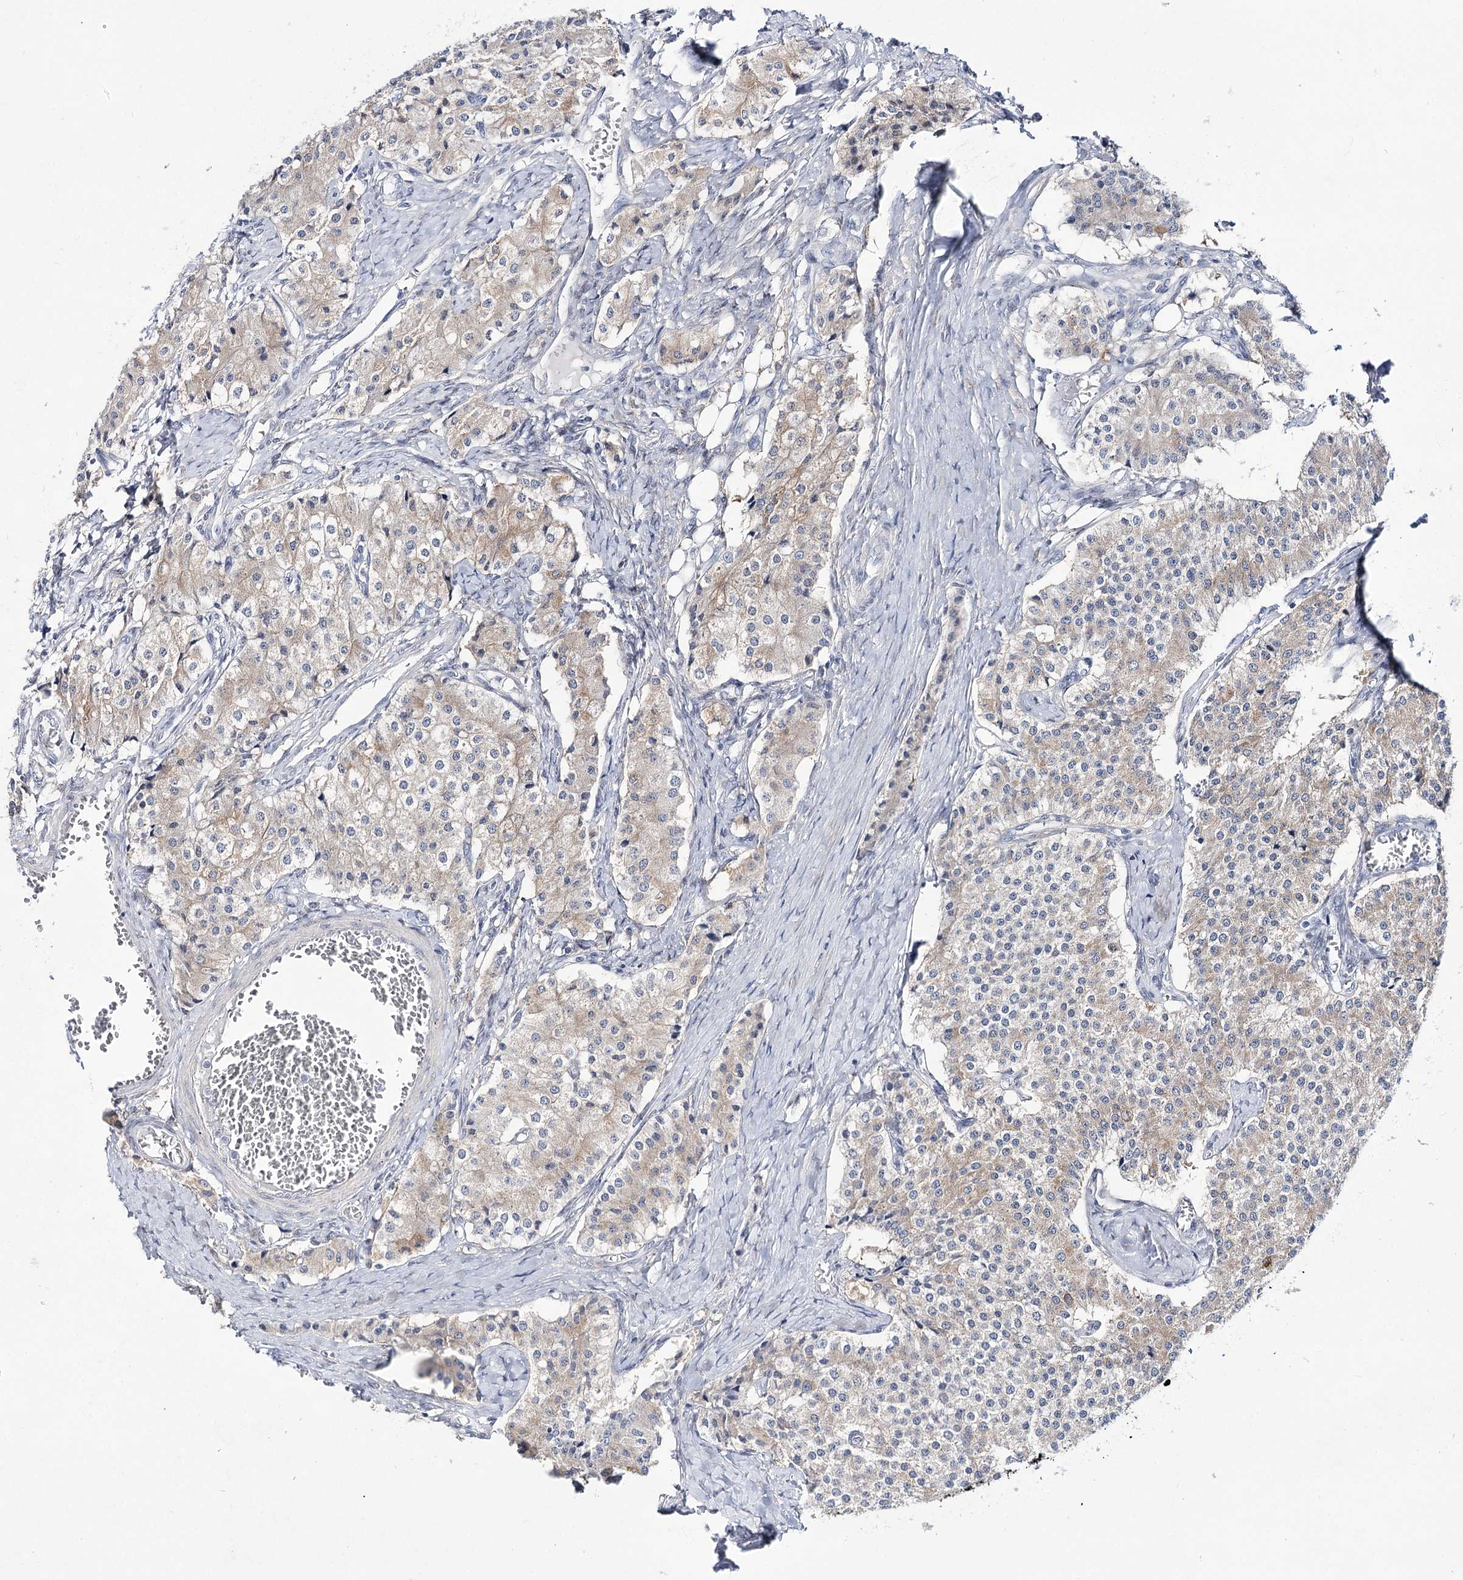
{"staining": {"intensity": "weak", "quantity": "25%-75%", "location": "cytoplasmic/membranous"}, "tissue": "carcinoid", "cell_type": "Tumor cells", "image_type": "cancer", "snomed": [{"axis": "morphology", "description": "Carcinoid, malignant, NOS"}, {"axis": "topography", "description": "Colon"}], "caption": "Carcinoid stained with a protein marker demonstrates weak staining in tumor cells.", "gene": "UGDH", "patient": {"sex": "female", "age": 52}}